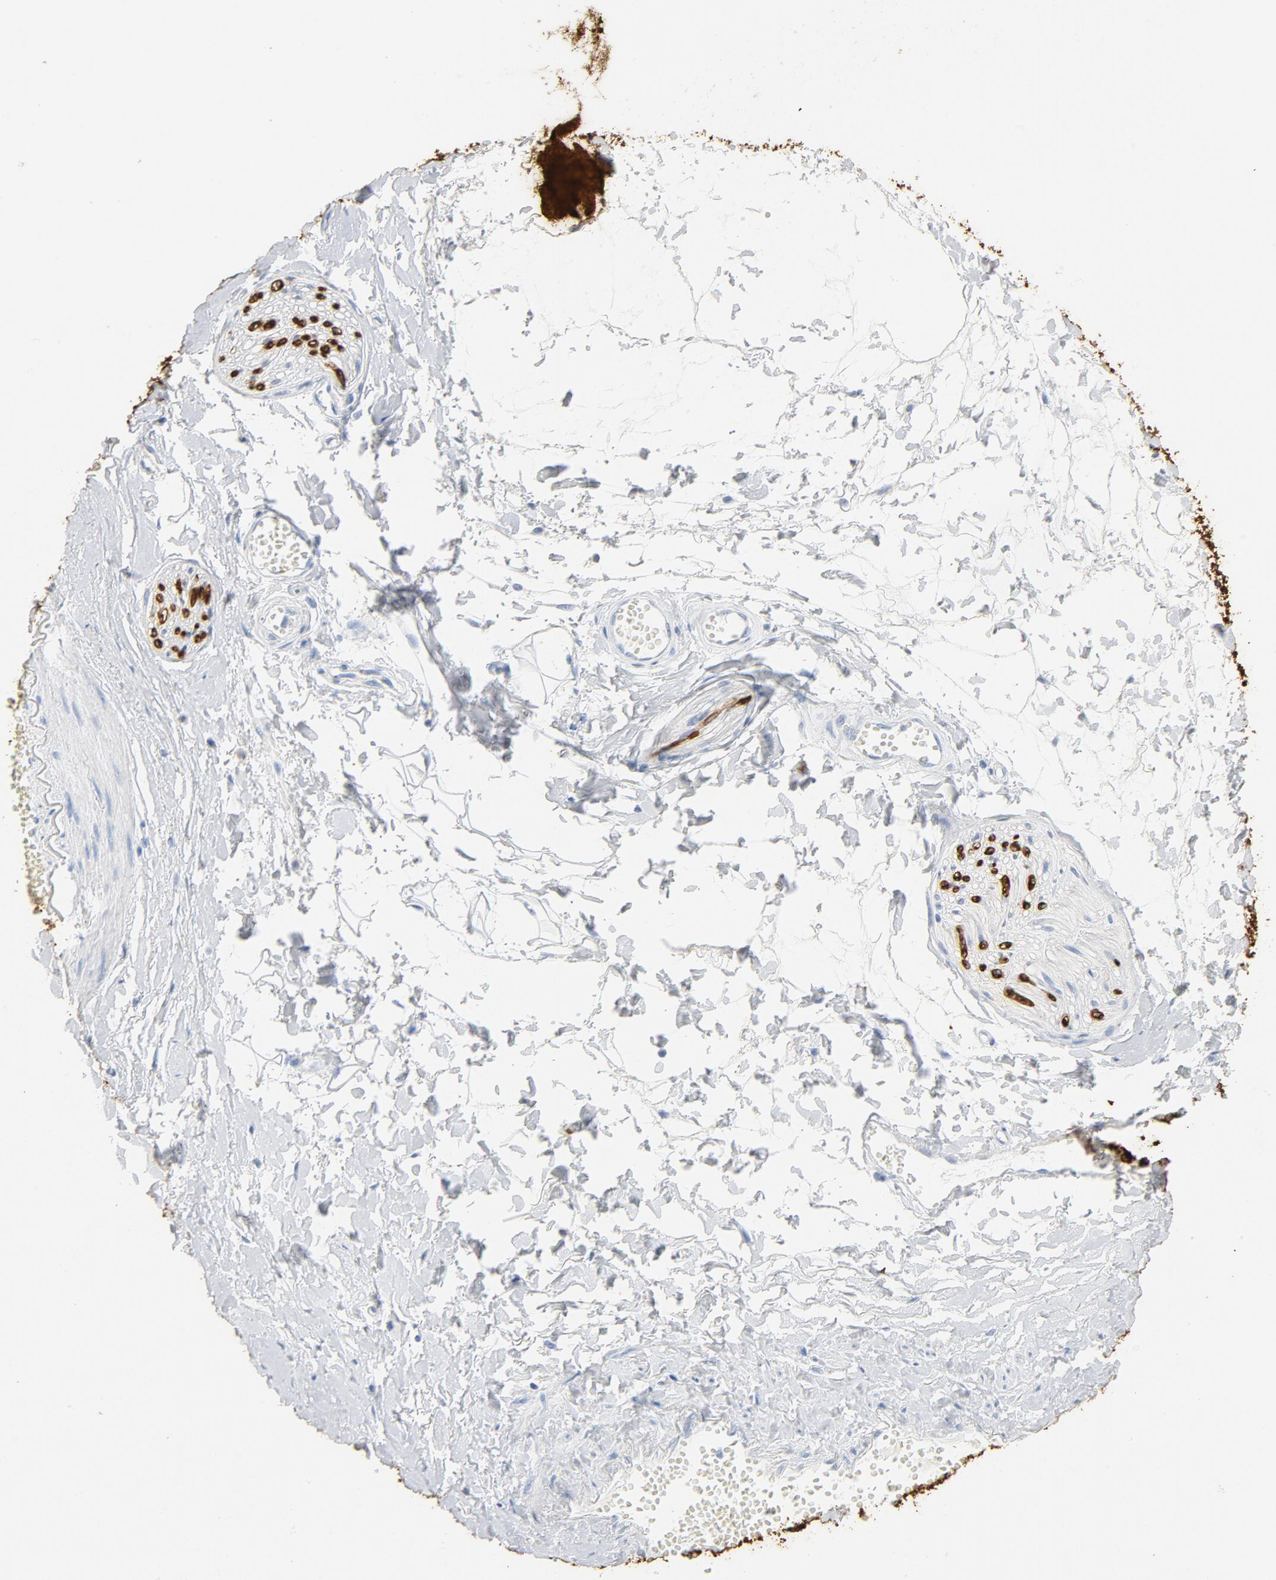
{"staining": {"intensity": "negative", "quantity": "none", "location": "none"}, "tissue": "adipose tissue", "cell_type": "Adipocytes", "image_type": "normal", "snomed": [{"axis": "morphology", "description": "Normal tissue, NOS"}, {"axis": "morphology", "description": "Inflammation, NOS"}, {"axis": "topography", "description": "Salivary gland"}, {"axis": "topography", "description": "Peripheral nerve tissue"}], "caption": "IHC histopathology image of benign human adipose tissue stained for a protein (brown), which demonstrates no positivity in adipocytes. (DAB (3,3'-diaminobenzidine) immunohistochemistry (IHC) with hematoxylin counter stain).", "gene": "PTPRB", "patient": {"sex": "female", "age": 75}}